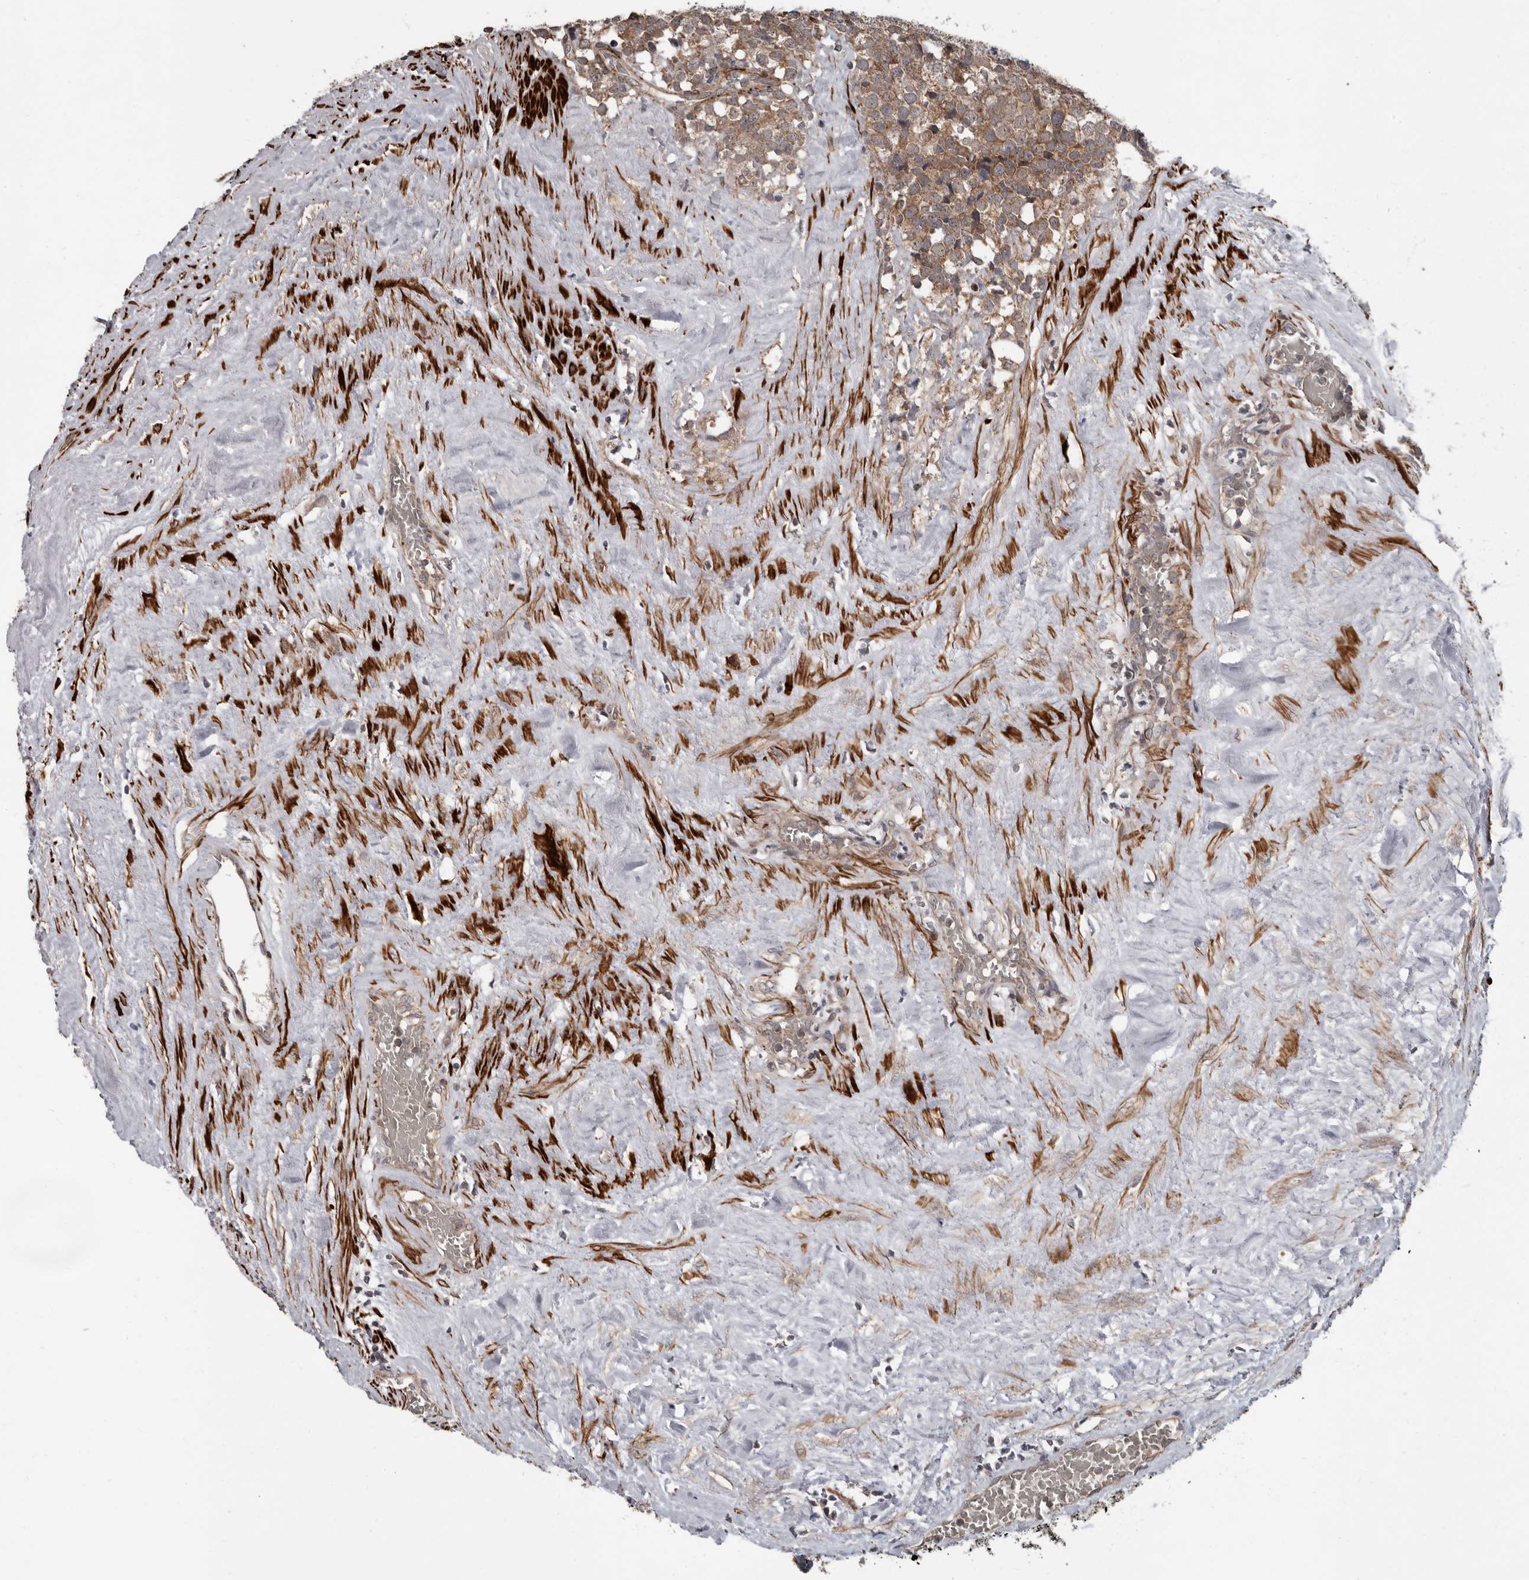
{"staining": {"intensity": "moderate", "quantity": ">75%", "location": "cytoplasmic/membranous"}, "tissue": "testis cancer", "cell_type": "Tumor cells", "image_type": "cancer", "snomed": [{"axis": "morphology", "description": "Seminoma, NOS"}, {"axis": "topography", "description": "Testis"}], "caption": "Immunohistochemistry (IHC) image of neoplastic tissue: human seminoma (testis) stained using IHC demonstrates medium levels of moderate protein expression localized specifically in the cytoplasmic/membranous of tumor cells, appearing as a cytoplasmic/membranous brown color.", "gene": "FGFR4", "patient": {"sex": "male", "age": 71}}